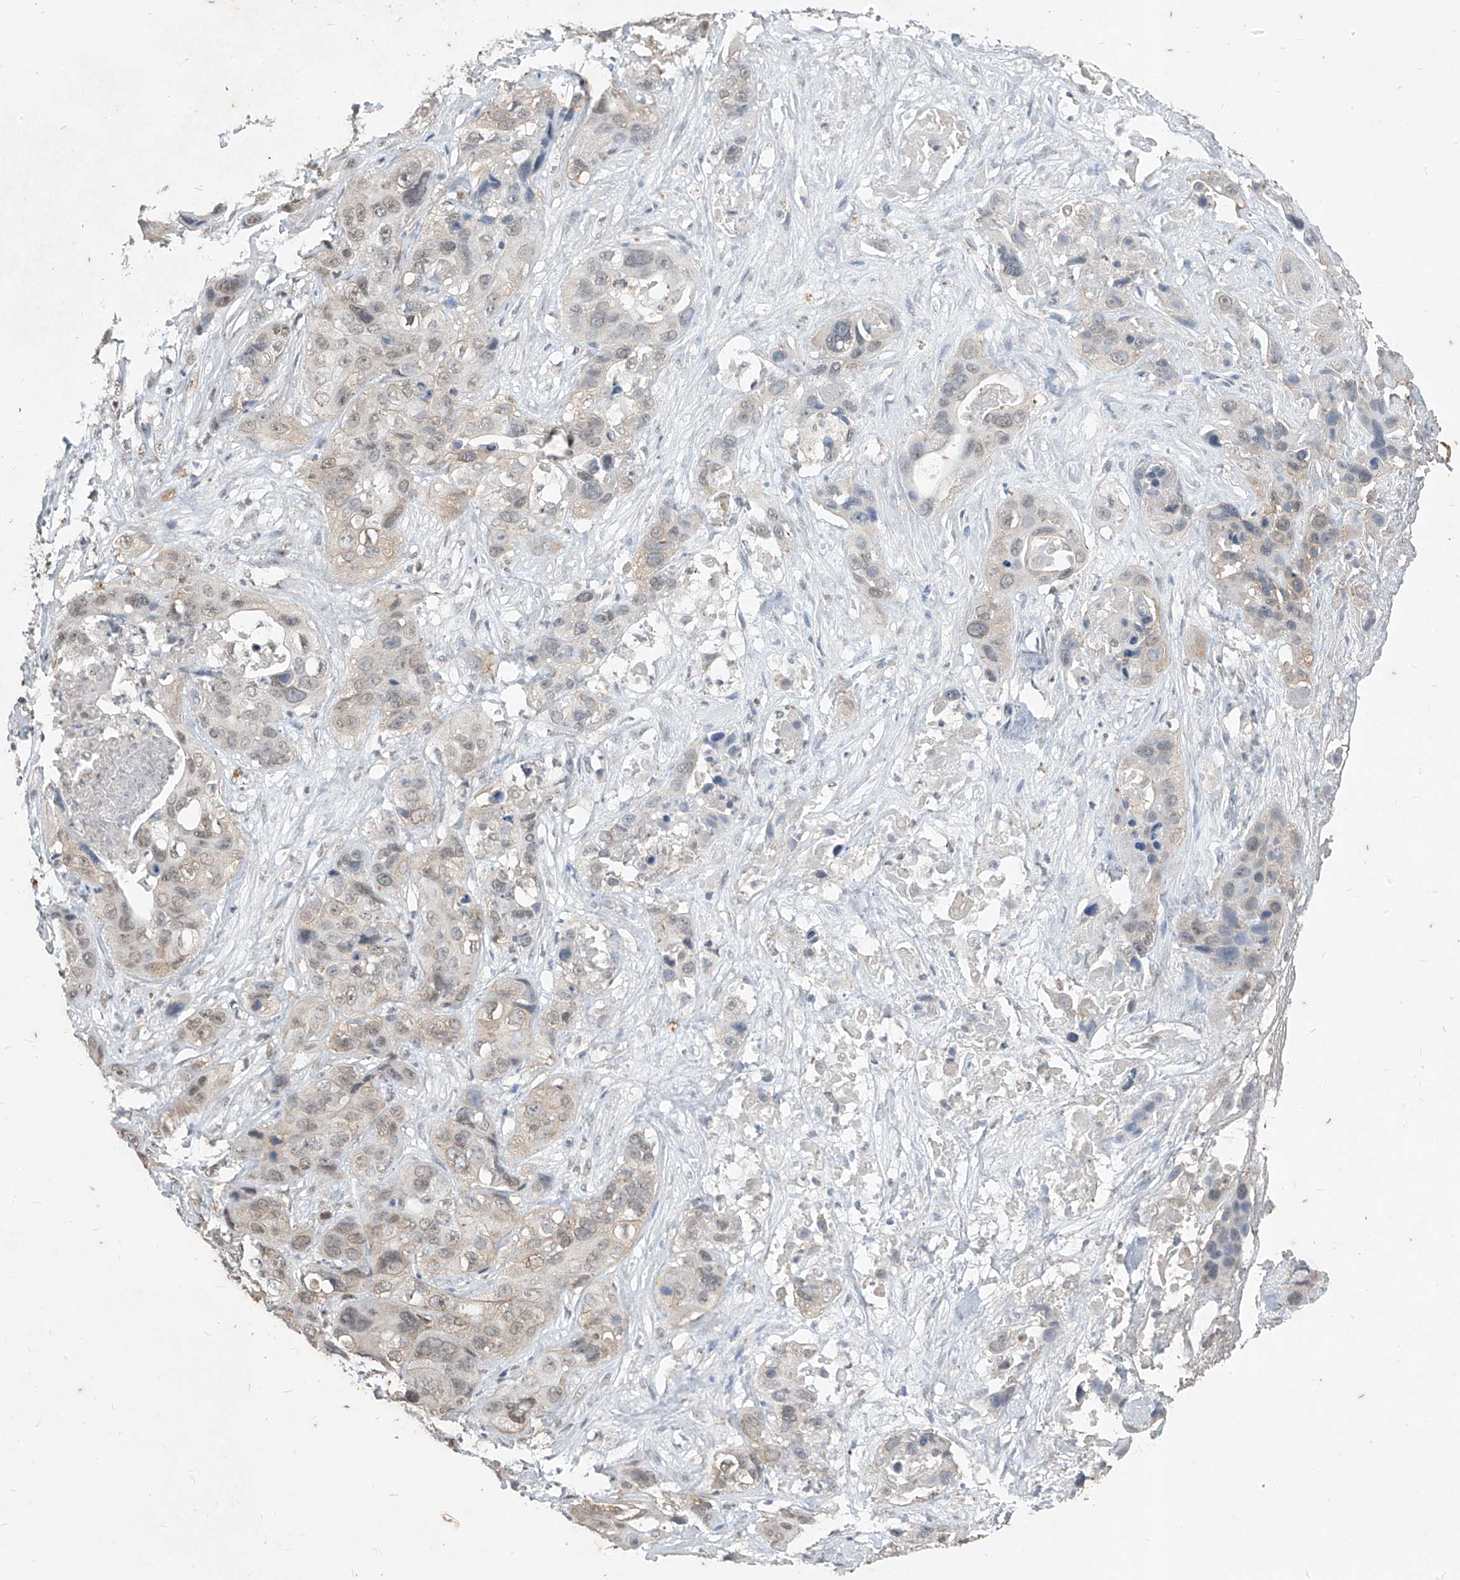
{"staining": {"intensity": "weak", "quantity": "25%-75%", "location": "nuclear"}, "tissue": "liver cancer", "cell_type": "Tumor cells", "image_type": "cancer", "snomed": [{"axis": "morphology", "description": "Cholangiocarcinoma"}, {"axis": "topography", "description": "Liver"}], "caption": "Immunohistochemical staining of cholangiocarcinoma (liver) exhibits weak nuclear protein positivity in approximately 25%-75% of tumor cells.", "gene": "TFEC", "patient": {"sex": "female", "age": 61}}